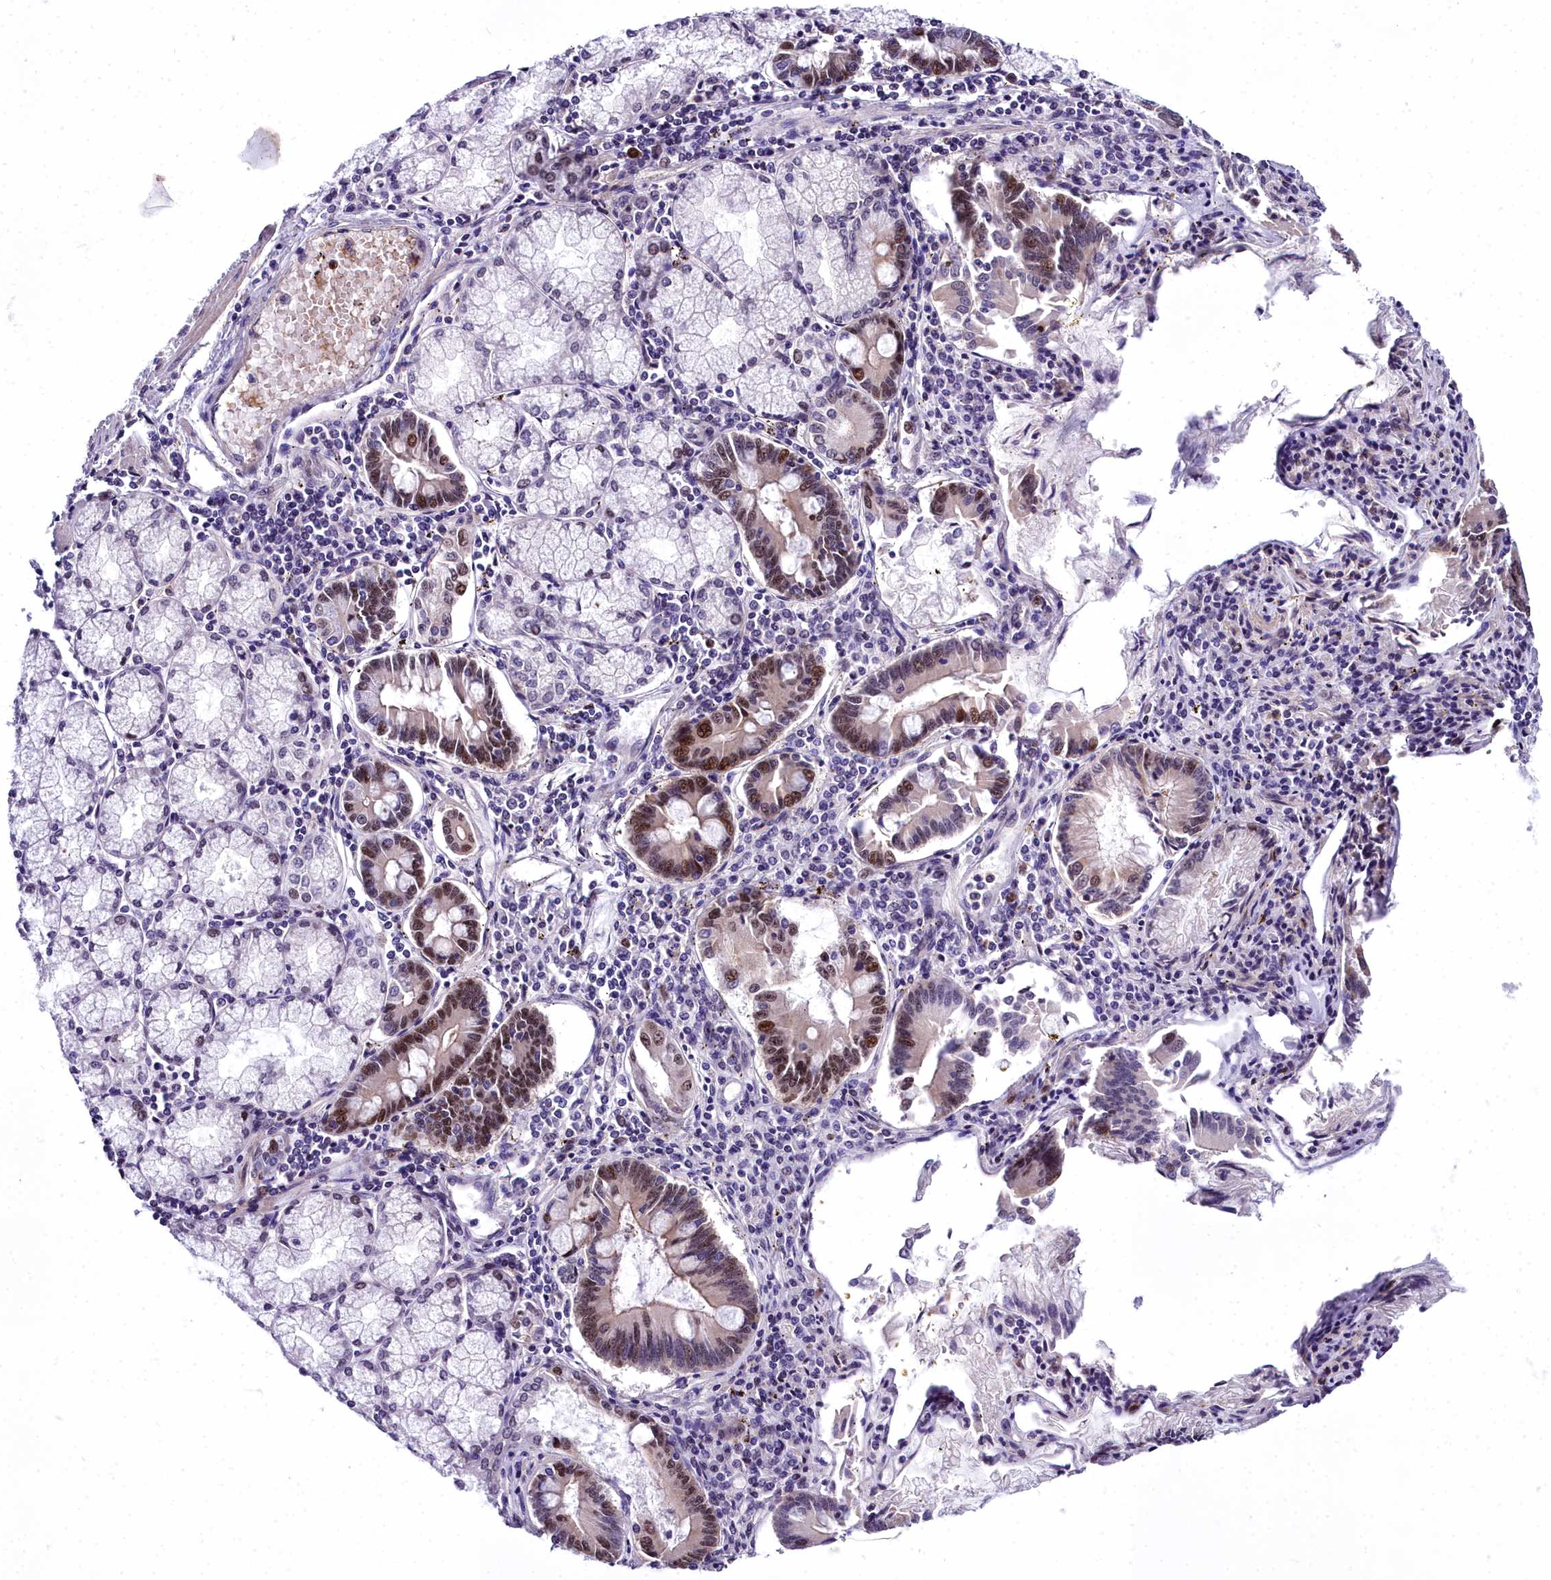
{"staining": {"intensity": "moderate", "quantity": ">75%", "location": "cytoplasmic/membranous,nuclear"}, "tissue": "pancreatic cancer", "cell_type": "Tumor cells", "image_type": "cancer", "snomed": [{"axis": "morphology", "description": "Adenocarcinoma, NOS"}, {"axis": "topography", "description": "Pancreas"}], "caption": "This histopathology image demonstrates pancreatic adenocarcinoma stained with immunohistochemistry to label a protein in brown. The cytoplasmic/membranous and nuclear of tumor cells show moderate positivity for the protein. Nuclei are counter-stained blue.", "gene": "TRIML2", "patient": {"sex": "female", "age": 50}}